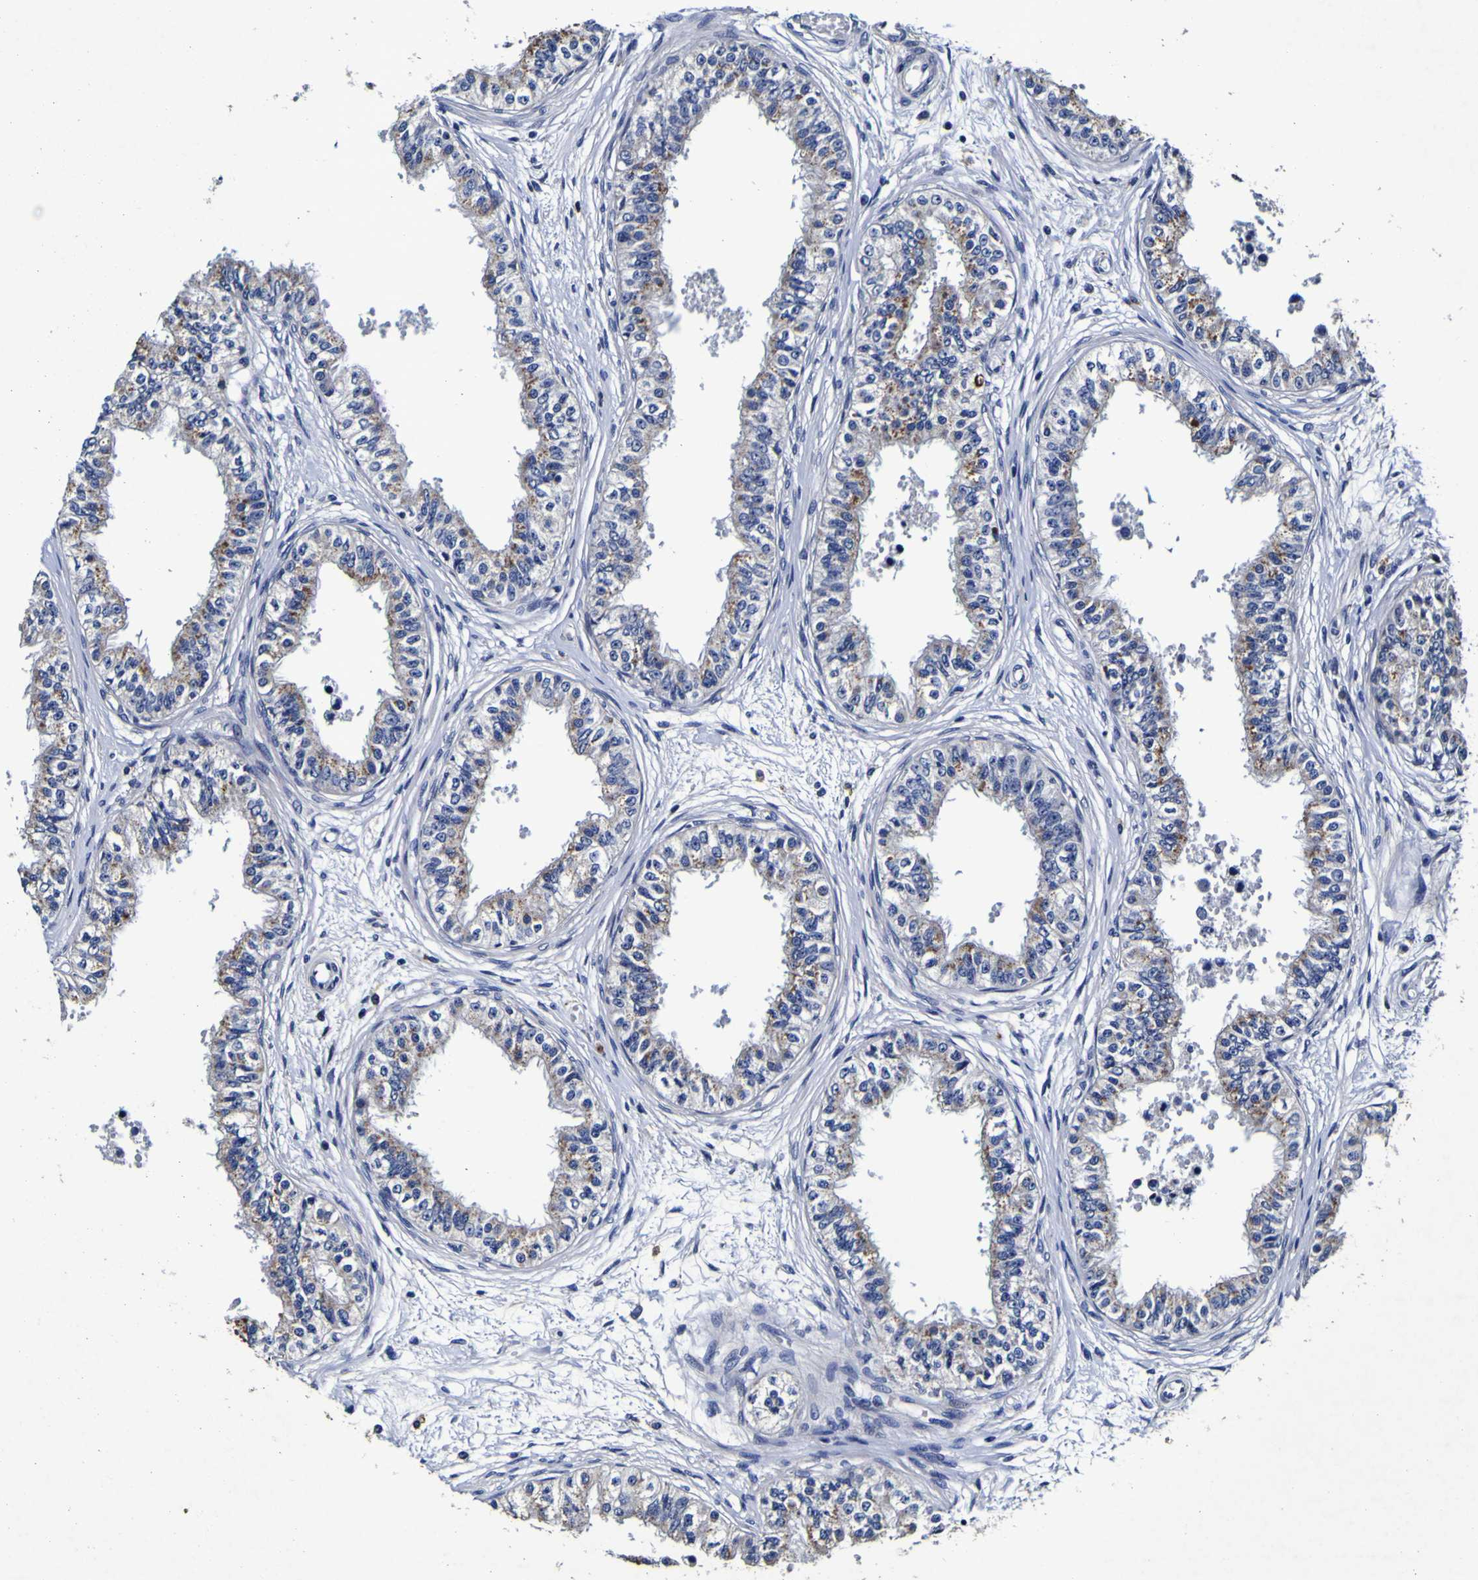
{"staining": {"intensity": "moderate", "quantity": "25%-75%", "location": "cytoplasmic/membranous"}, "tissue": "epididymis", "cell_type": "Glandular cells", "image_type": "normal", "snomed": [{"axis": "morphology", "description": "Normal tissue, NOS"}, {"axis": "morphology", "description": "Adenocarcinoma, metastatic, NOS"}, {"axis": "topography", "description": "Testis"}, {"axis": "topography", "description": "Epididymis"}], "caption": "Unremarkable epididymis demonstrates moderate cytoplasmic/membranous staining in about 25%-75% of glandular cells, visualized by immunohistochemistry.", "gene": "PANK4", "patient": {"sex": "male", "age": 26}}